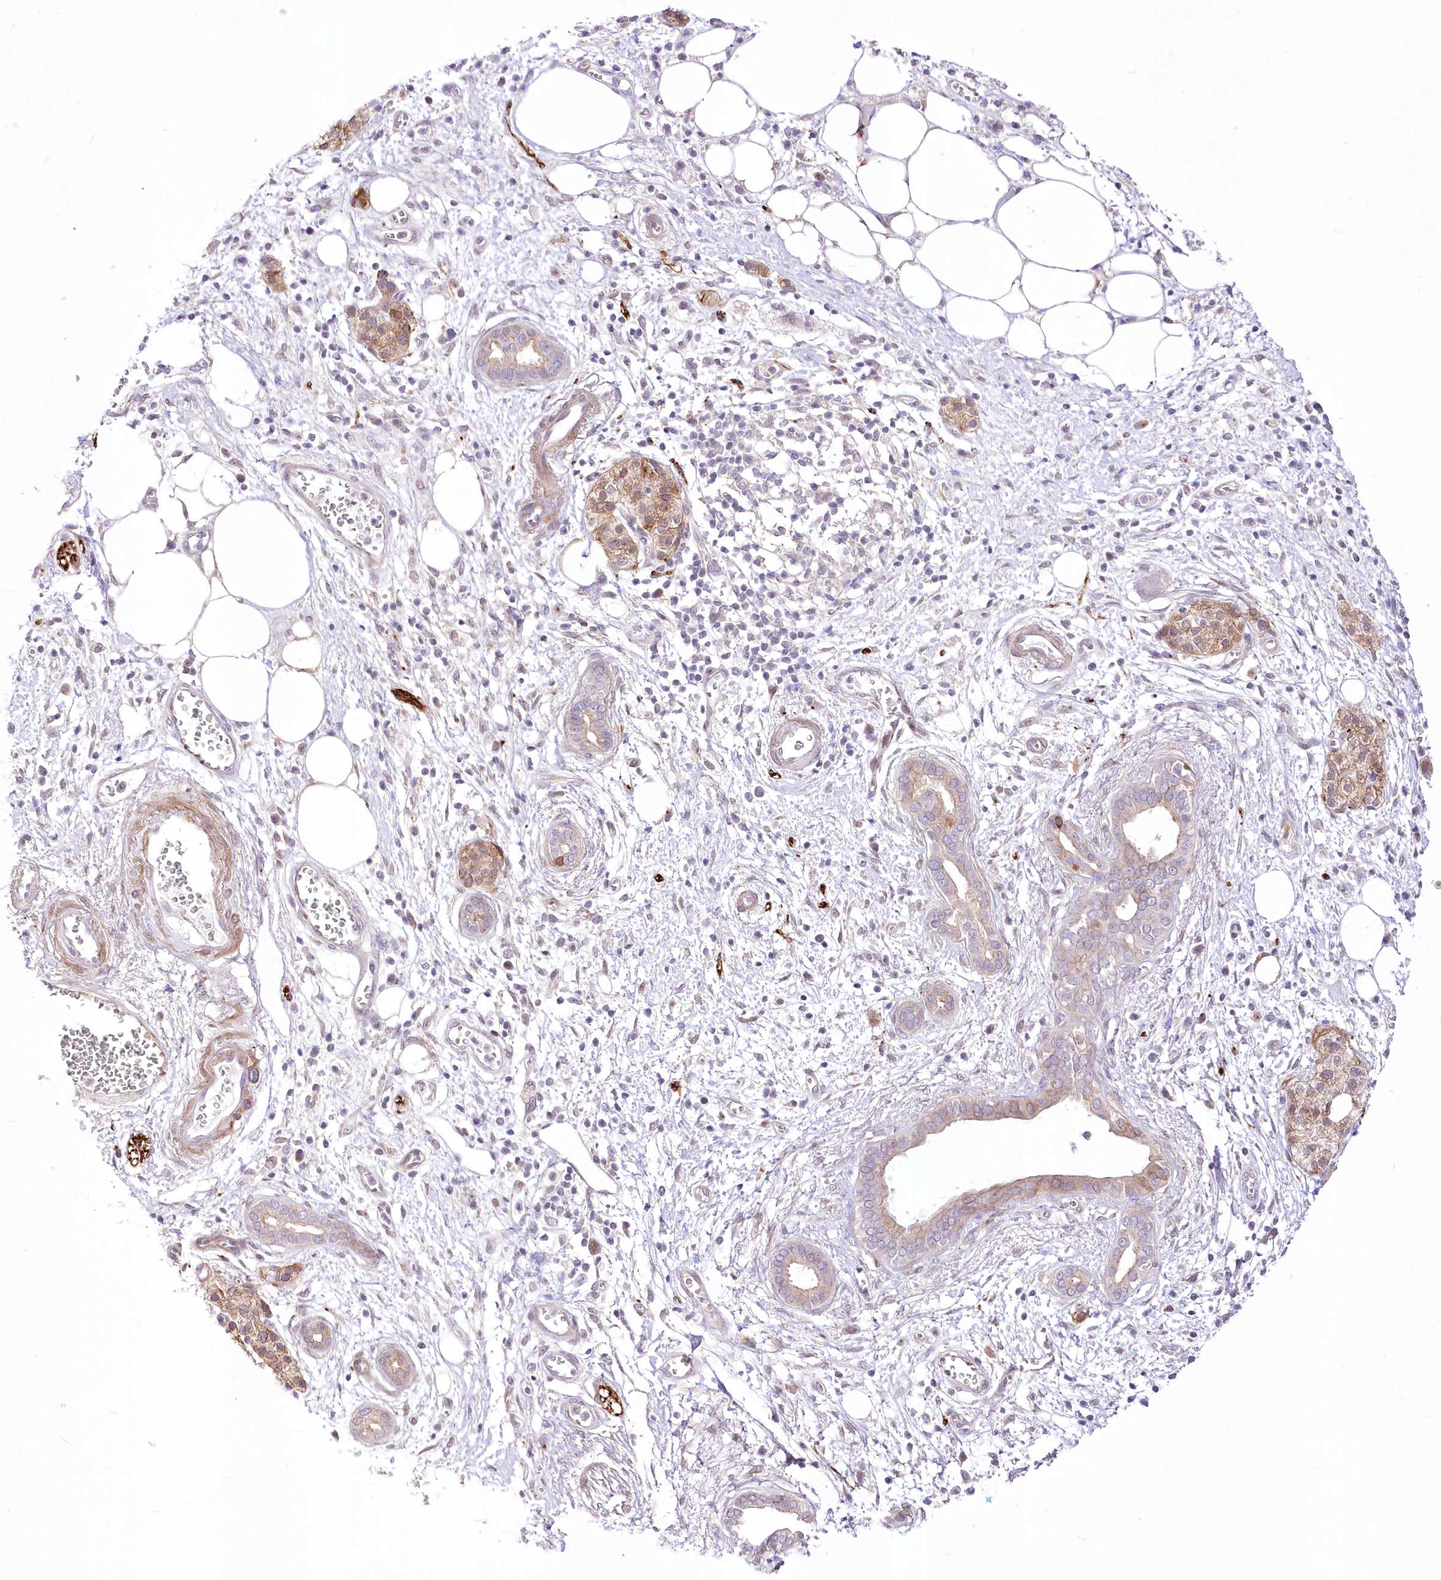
{"staining": {"intensity": "weak", "quantity": "<25%", "location": "cytoplasmic/membranous"}, "tissue": "pancreatic cancer", "cell_type": "Tumor cells", "image_type": "cancer", "snomed": [{"axis": "morphology", "description": "Adenocarcinoma, NOS"}, {"axis": "topography", "description": "Pancreas"}], "caption": "Tumor cells show no significant protein staining in pancreatic cancer (adenocarcinoma). Brightfield microscopy of immunohistochemistry stained with DAB (brown) and hematoxylin (blue), captured at high magnification.", "gene": "FAM241B", "patient": {"sex": "male", "age": 78}}